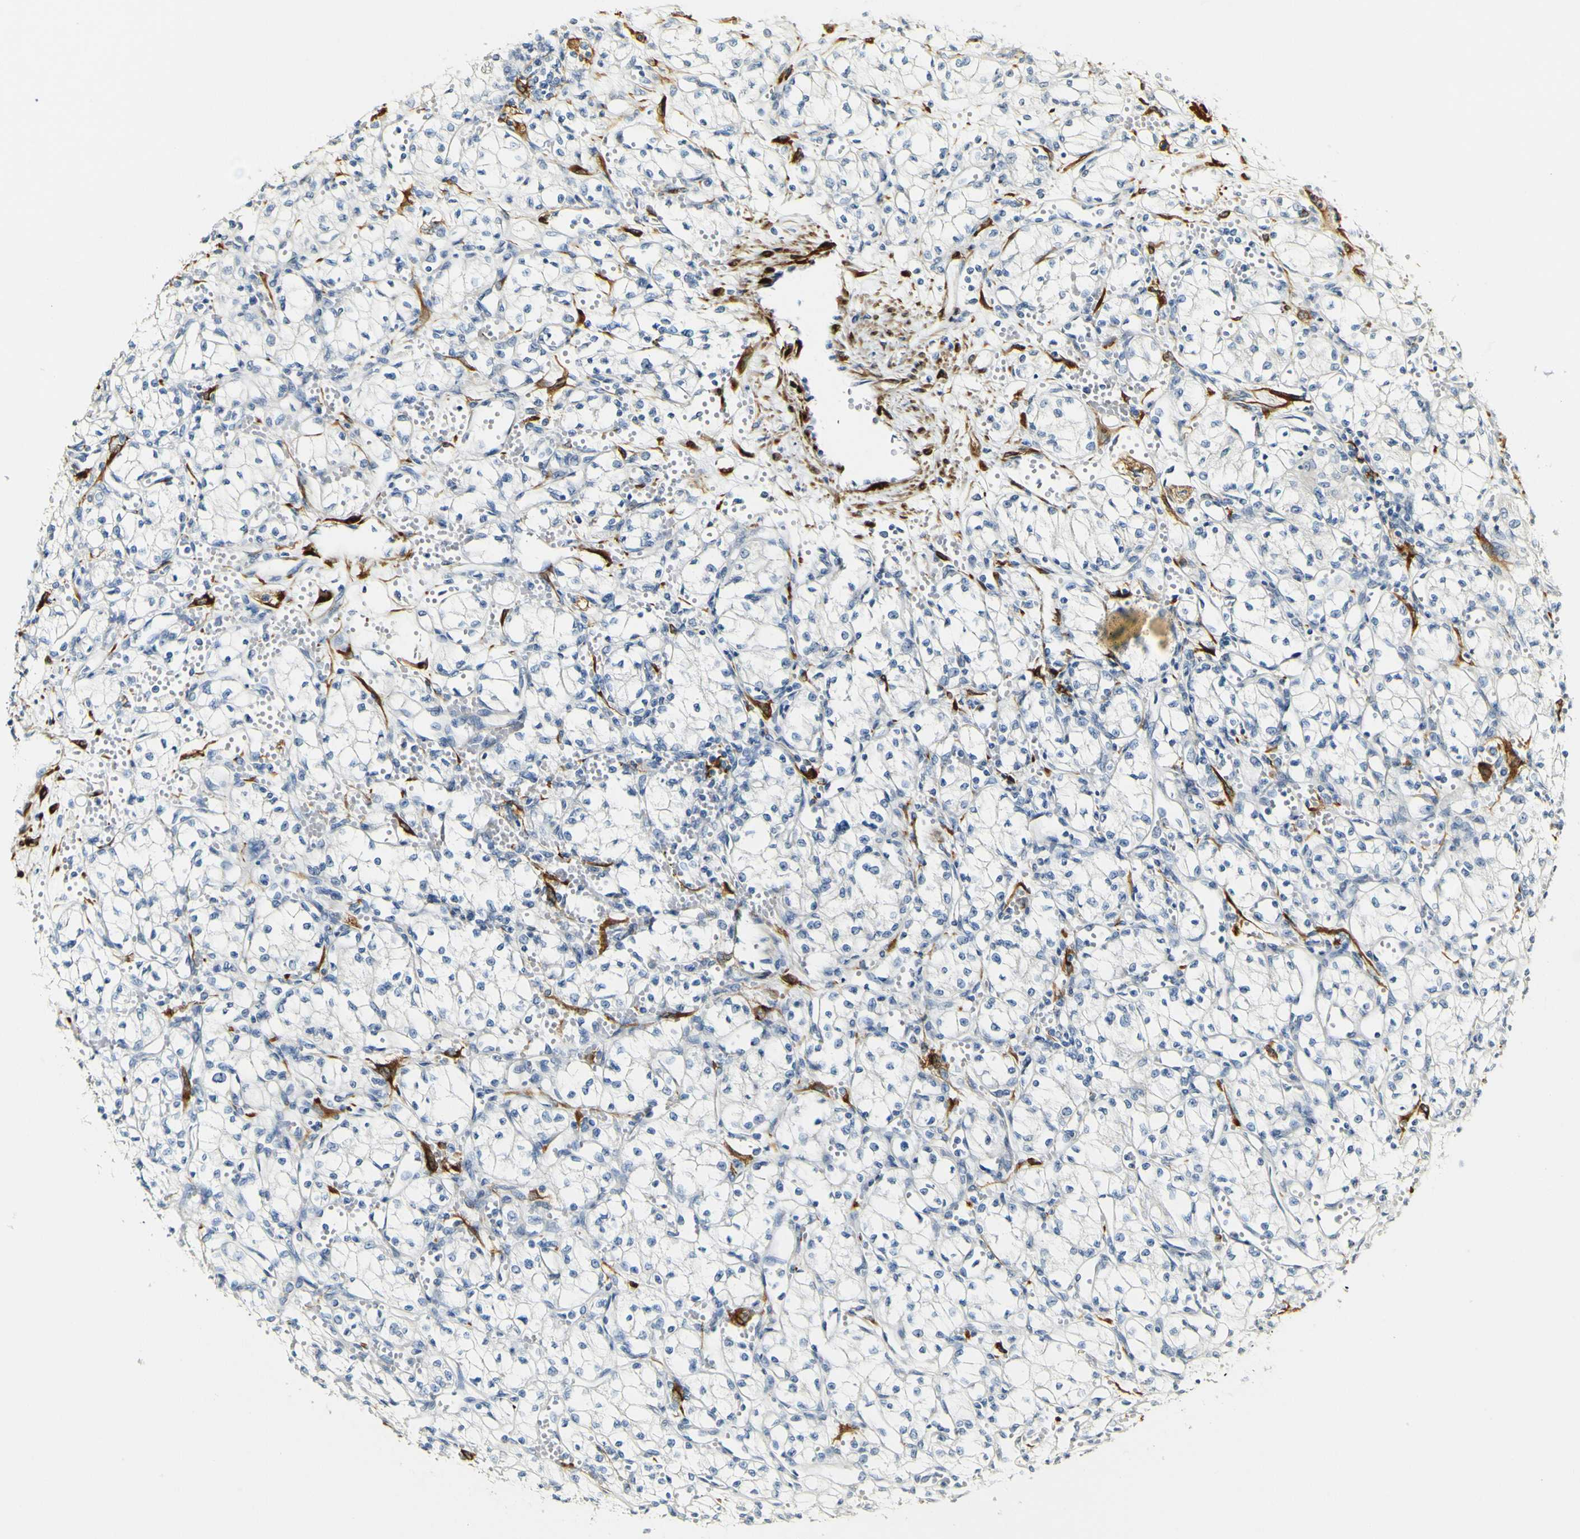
{"staining": {"intensity": "negative", "quantity": "none", "location": "none"}, "tissue": "renal cancer", "cell_type": "Tumor cells", "image_type": "cancer", "snomed": [{"axis": "morphology", "description": "Normal tissue, NOS"}, {"axis": "morphology", "description": "Adenocarcinoma, NOS"}, {"axis": "topography", "description": "Kidney"}], "caption": "Renal cancer (adenocarcinoma) stained for a protein using immunohistochemistry displays no expression tumor cells.", "gene": "FMO3", "patient": {"sex": "male", "age": 59}}